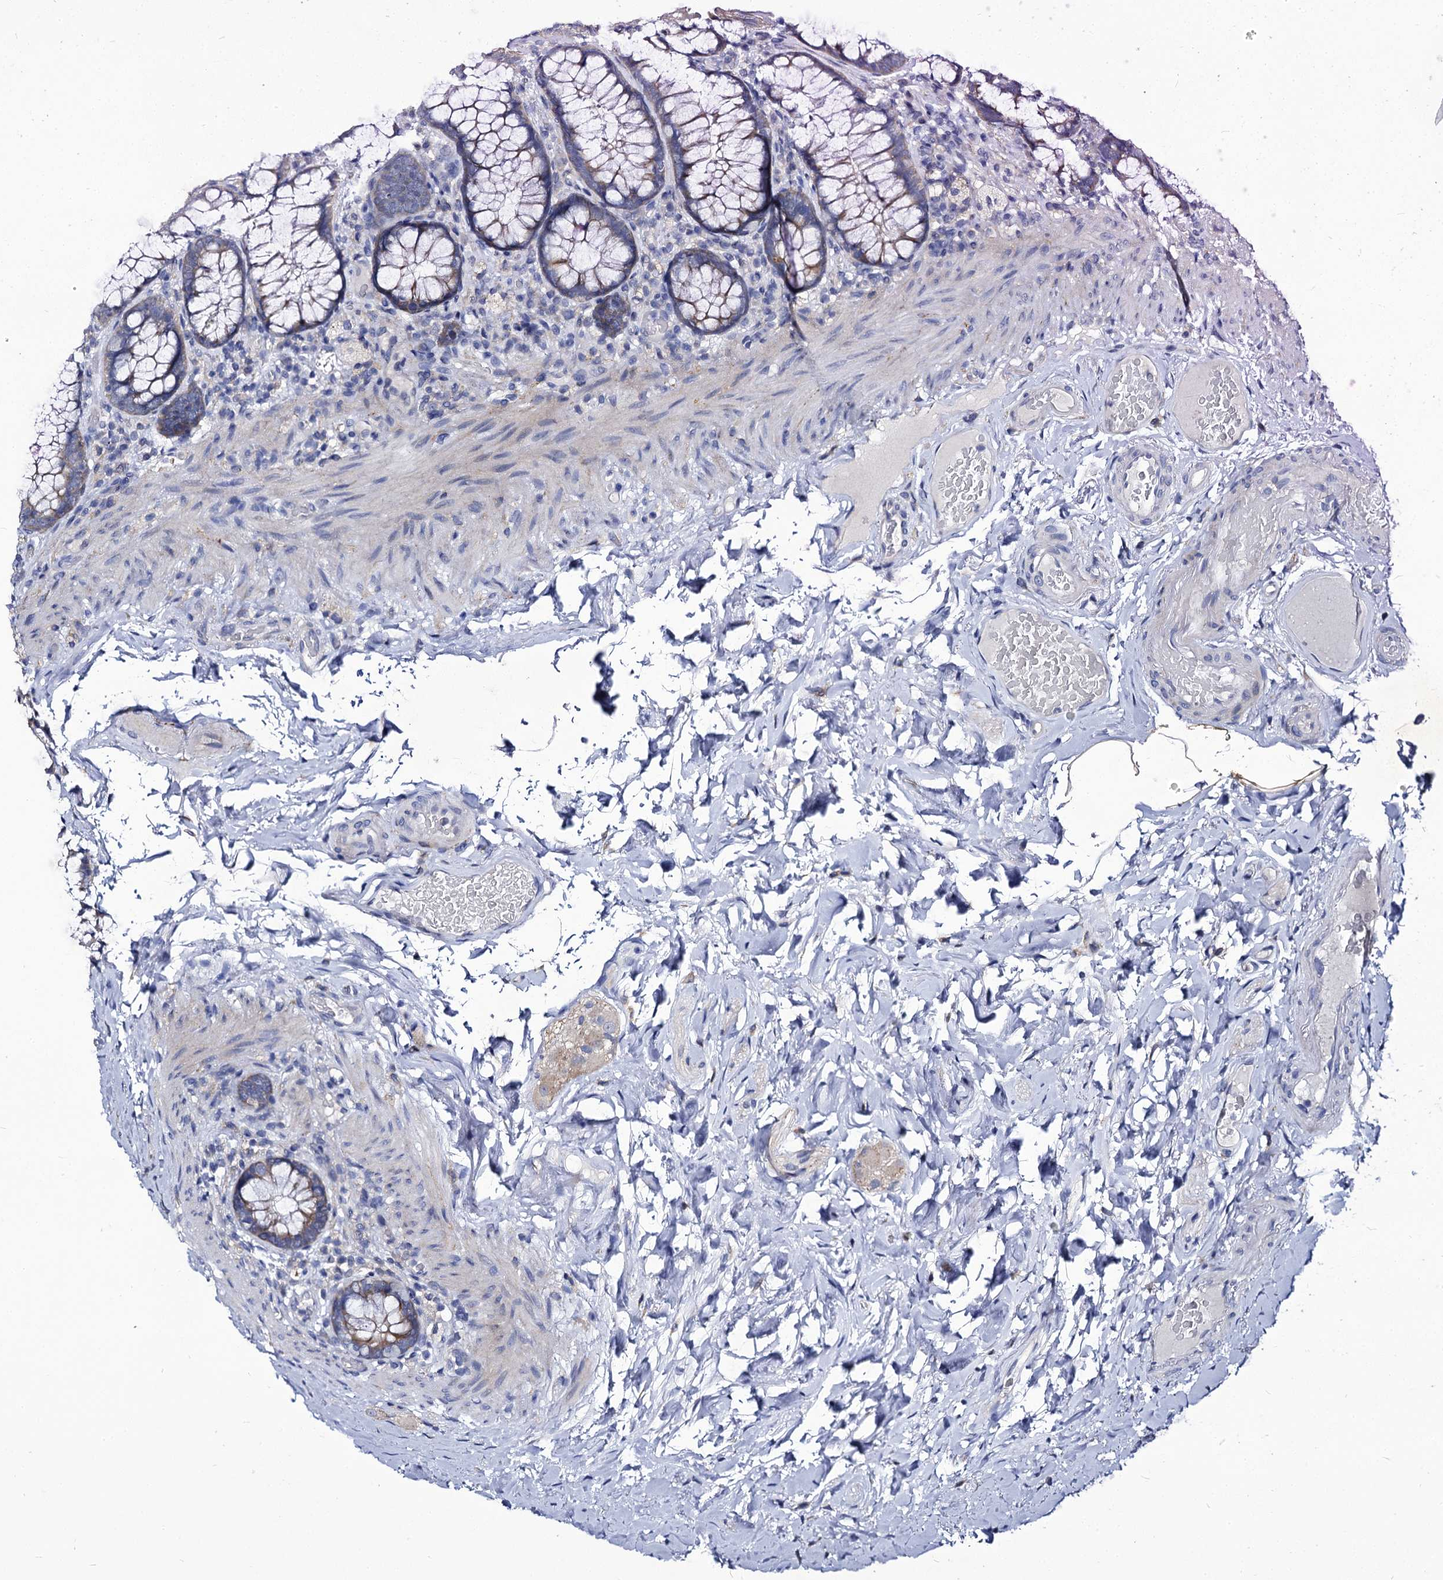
{"staining": {"intensity": "weak", "quantity": "<25%", "location": "cytoplasmic/membranous"}, "tissue": "rectum", "cell_type": "Glandular cells", "image_type": "normal", "snomed": [{"axis": "morphology", "description": "Normal tissue, NOS"}, {"axis": "topography", "description": "Rectum"}], "caption": "A high-resolution histopathology image shows immunohistochemistry staining of normal rectum, which reveals no significant expression in glandular cells.", "gene": "PANX2", "patient": {"sex": "male", "age": 83}}